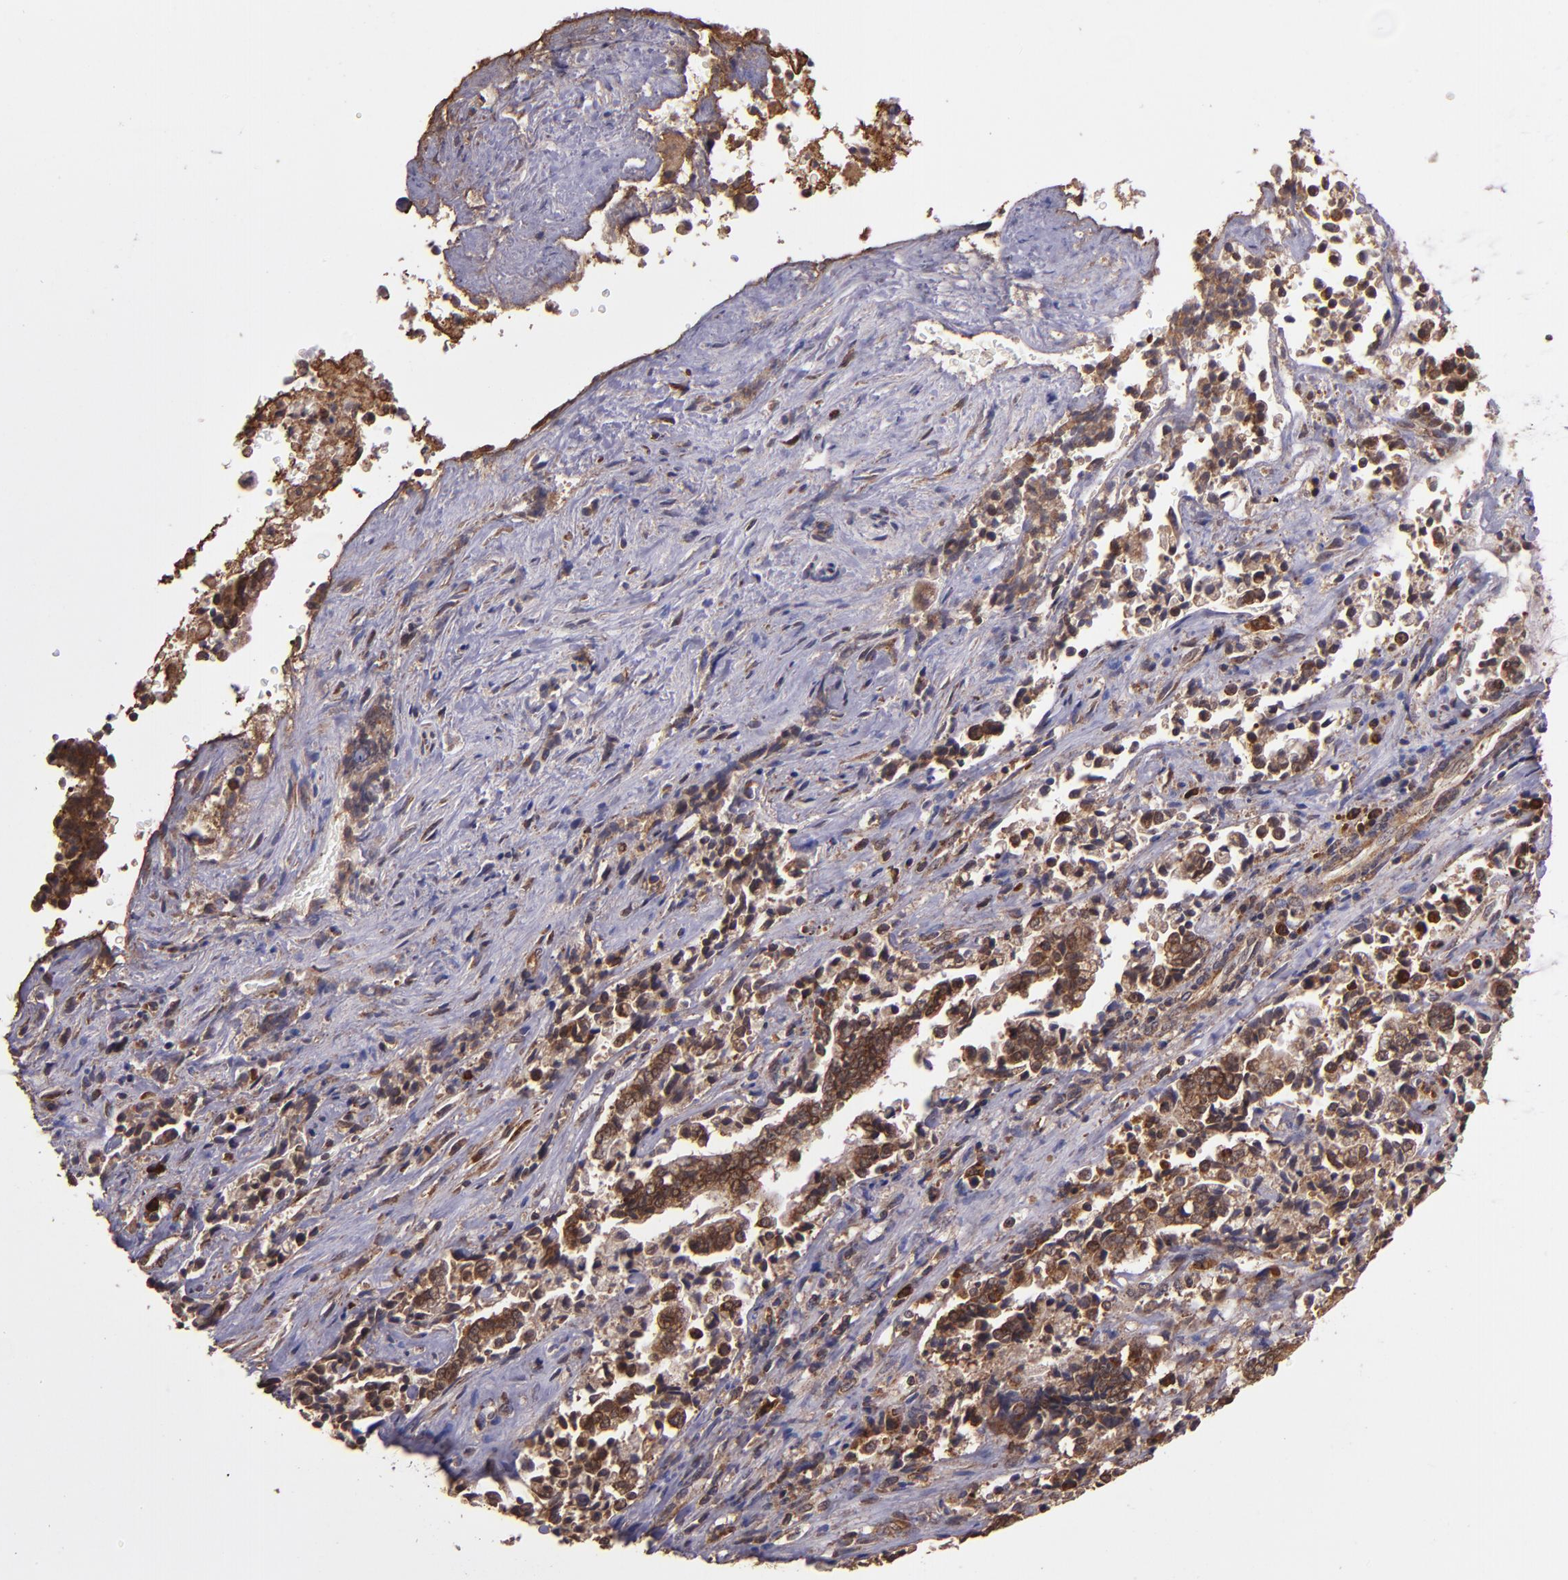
{"staining": {"intensity": "strong", "quantity": ">75%", "location": "cytoplasmic/membranous"}, "tissue": "liver cancer", "cell_type": "Tumor cells", "image_type": "cancer", "snomed": [{"axis": "morphology", "description": "Cholangiocarcinoma"}, {"axis": "topography", "description": "Liver"}], "caption": "A high amount of strong cytoplasmic/membranous expression is appreciated in approximately >75% of tumor cells in liver cholangiocarcinoma tissue.", "gene": "USP51", "patient": {"sex": "male", "age": 57}}